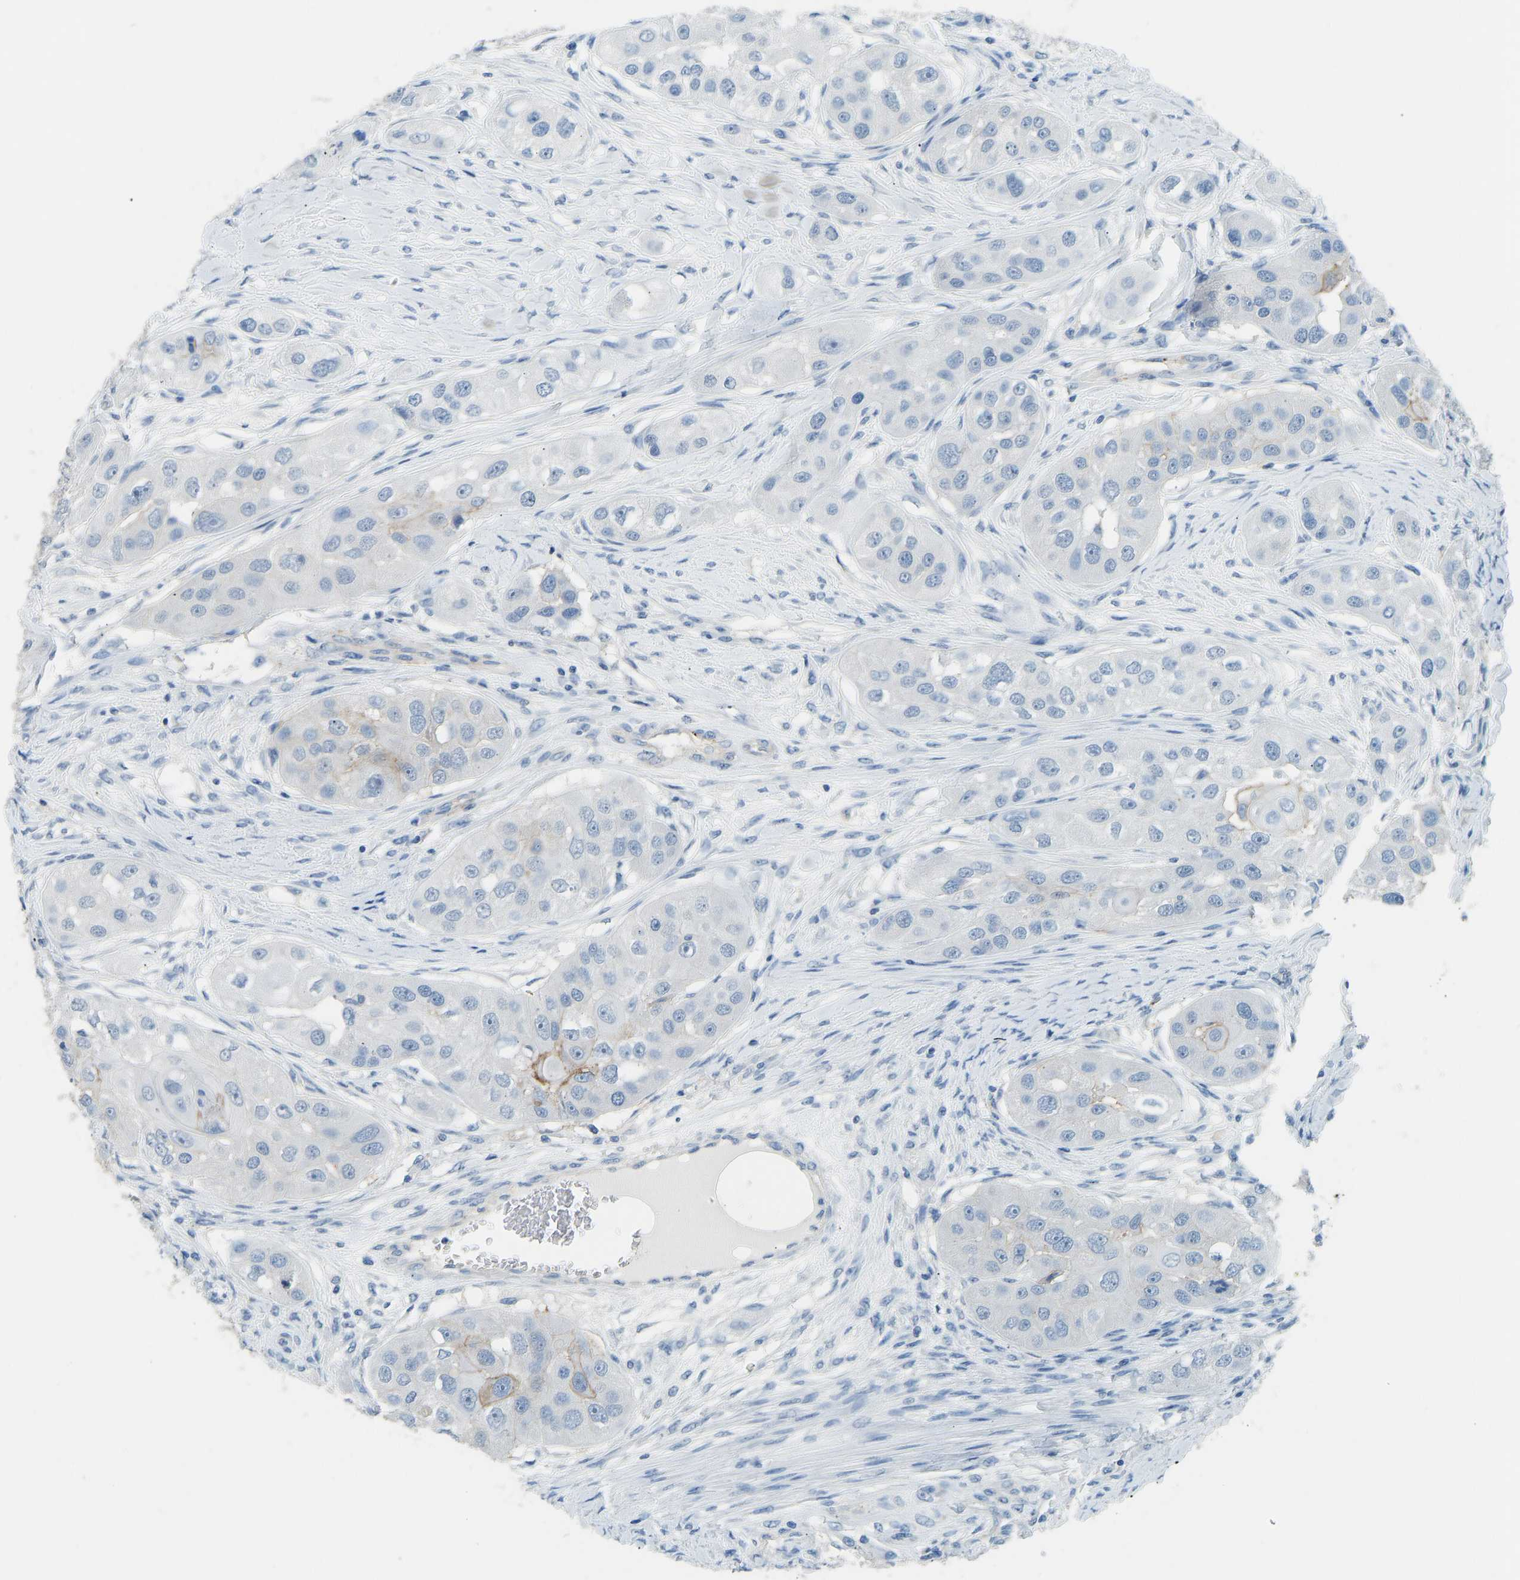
{"staining": {"intensity": "moderate", "quantity": "<25%", "location": "cytoplasmic/membranous"}, "tissue": "head and neck cancer", "cell_type": "Tumor cells", "image_type": "cancer", "snomed": [{"axis": "morphology", "description": "Normal tissue, NOS"}, {"axis": "morphology", "description": "Squamous cell carcinoma, NOS"}, {"axis": "topography", "description": "Skeletal muscle"}, {"axis": "topography", "description": "Head-Neck"}], "caption": "Tumor cells exhibit low levels of moderate cytoplasmic/membranous positivity in about <25% of cells in human head and neck cancer (squamous cell carcinoma).", "gene": "ATP1A1", "patient": {"sex": "male", "age": 51}}